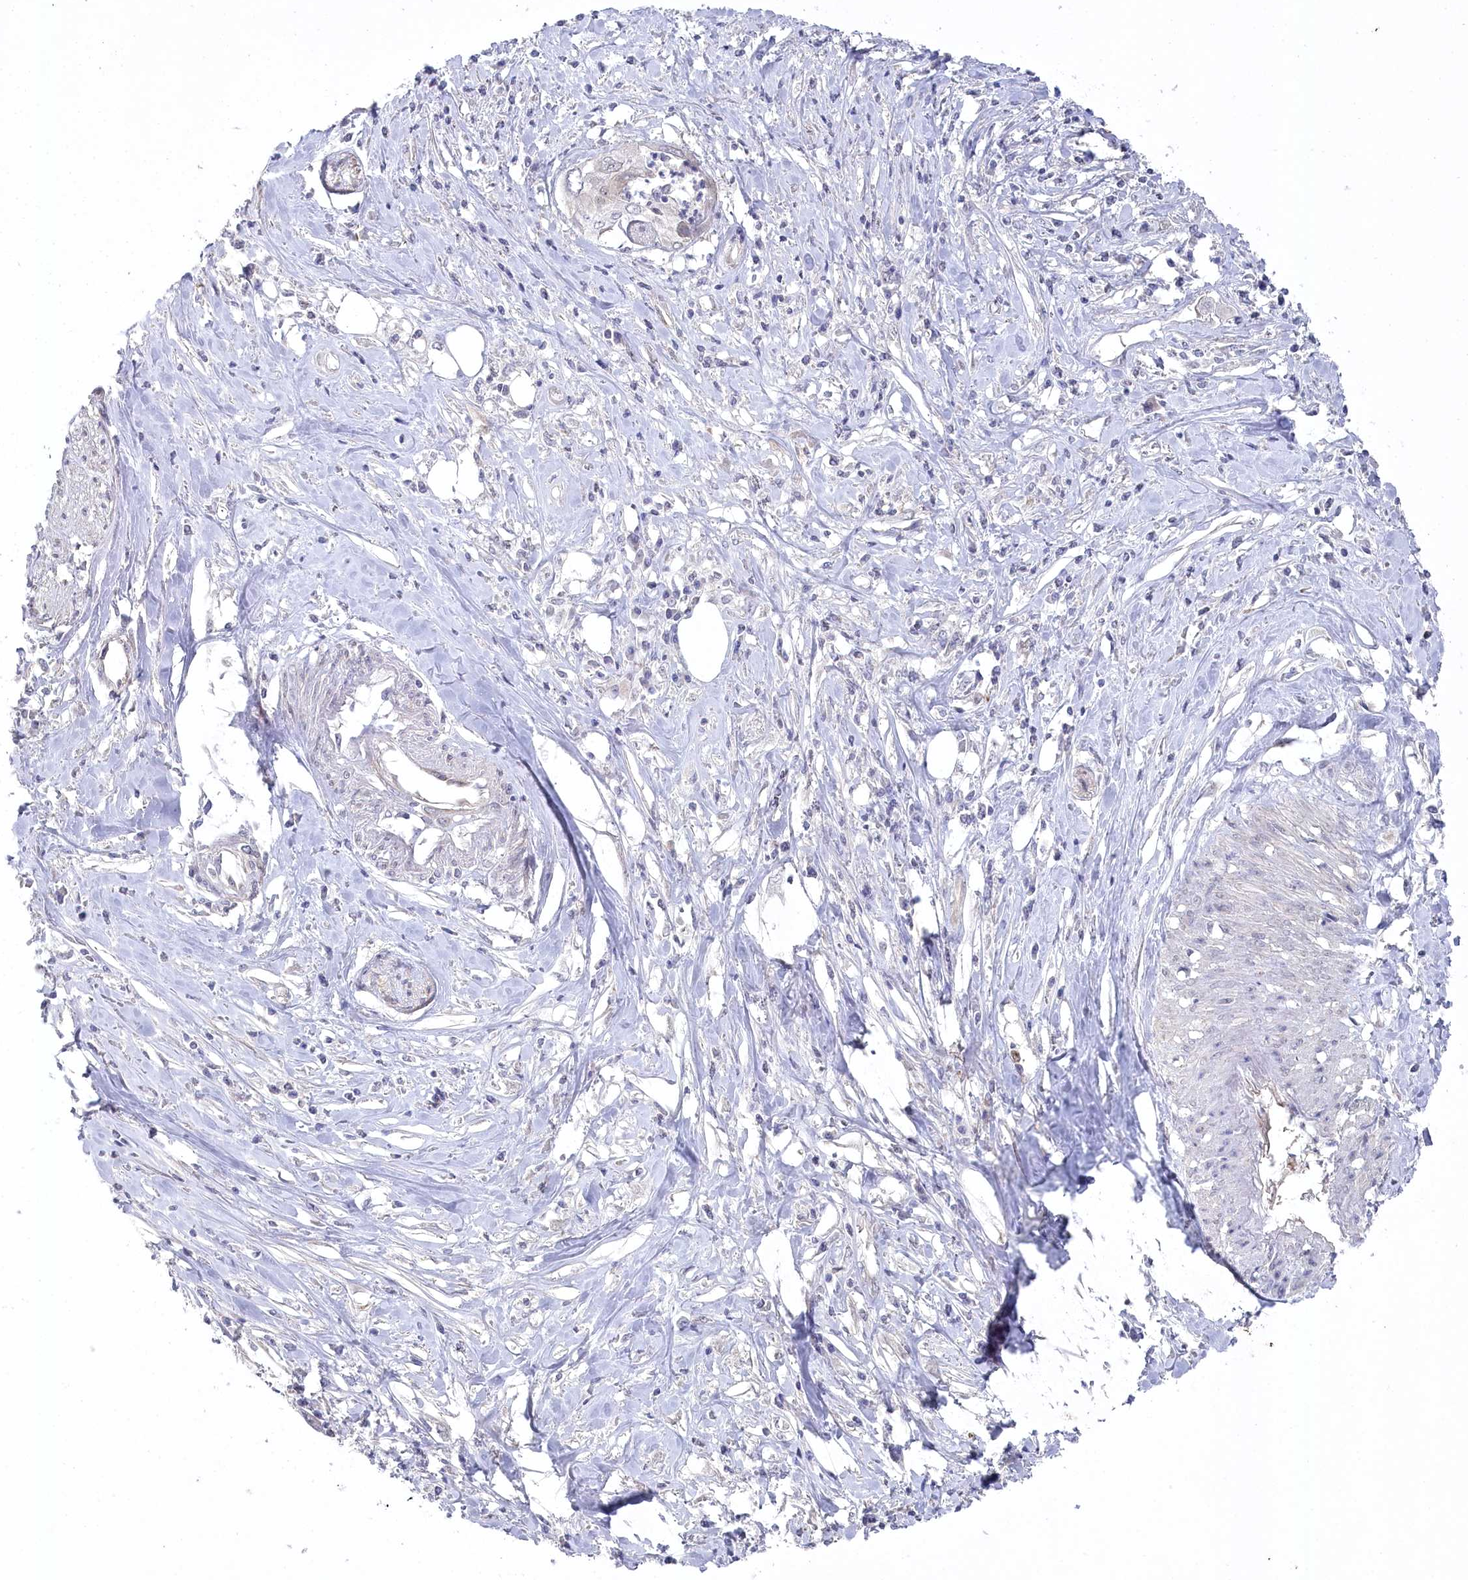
{"staining": {"intensity": "negative", "quantity": "none", "location": "none"}, "tissue": "cervical cancer", "cell_type": "Tumor cells", "image_type": "cancer", "snomed": [{"axis": "morphology", "description": "Squamous cell carcinoma, NOS"}, {"axis": "topography", "description": "Cervix"}], "caption": "DAB (3,3'-diaminobenzidine) immunohistochemical staining of squamous cell carcinoma (cervical) exhibits no significant staining in tumor cells.", "gene": "AAMDC", "patient": {"sex": "female", "age": 31}}